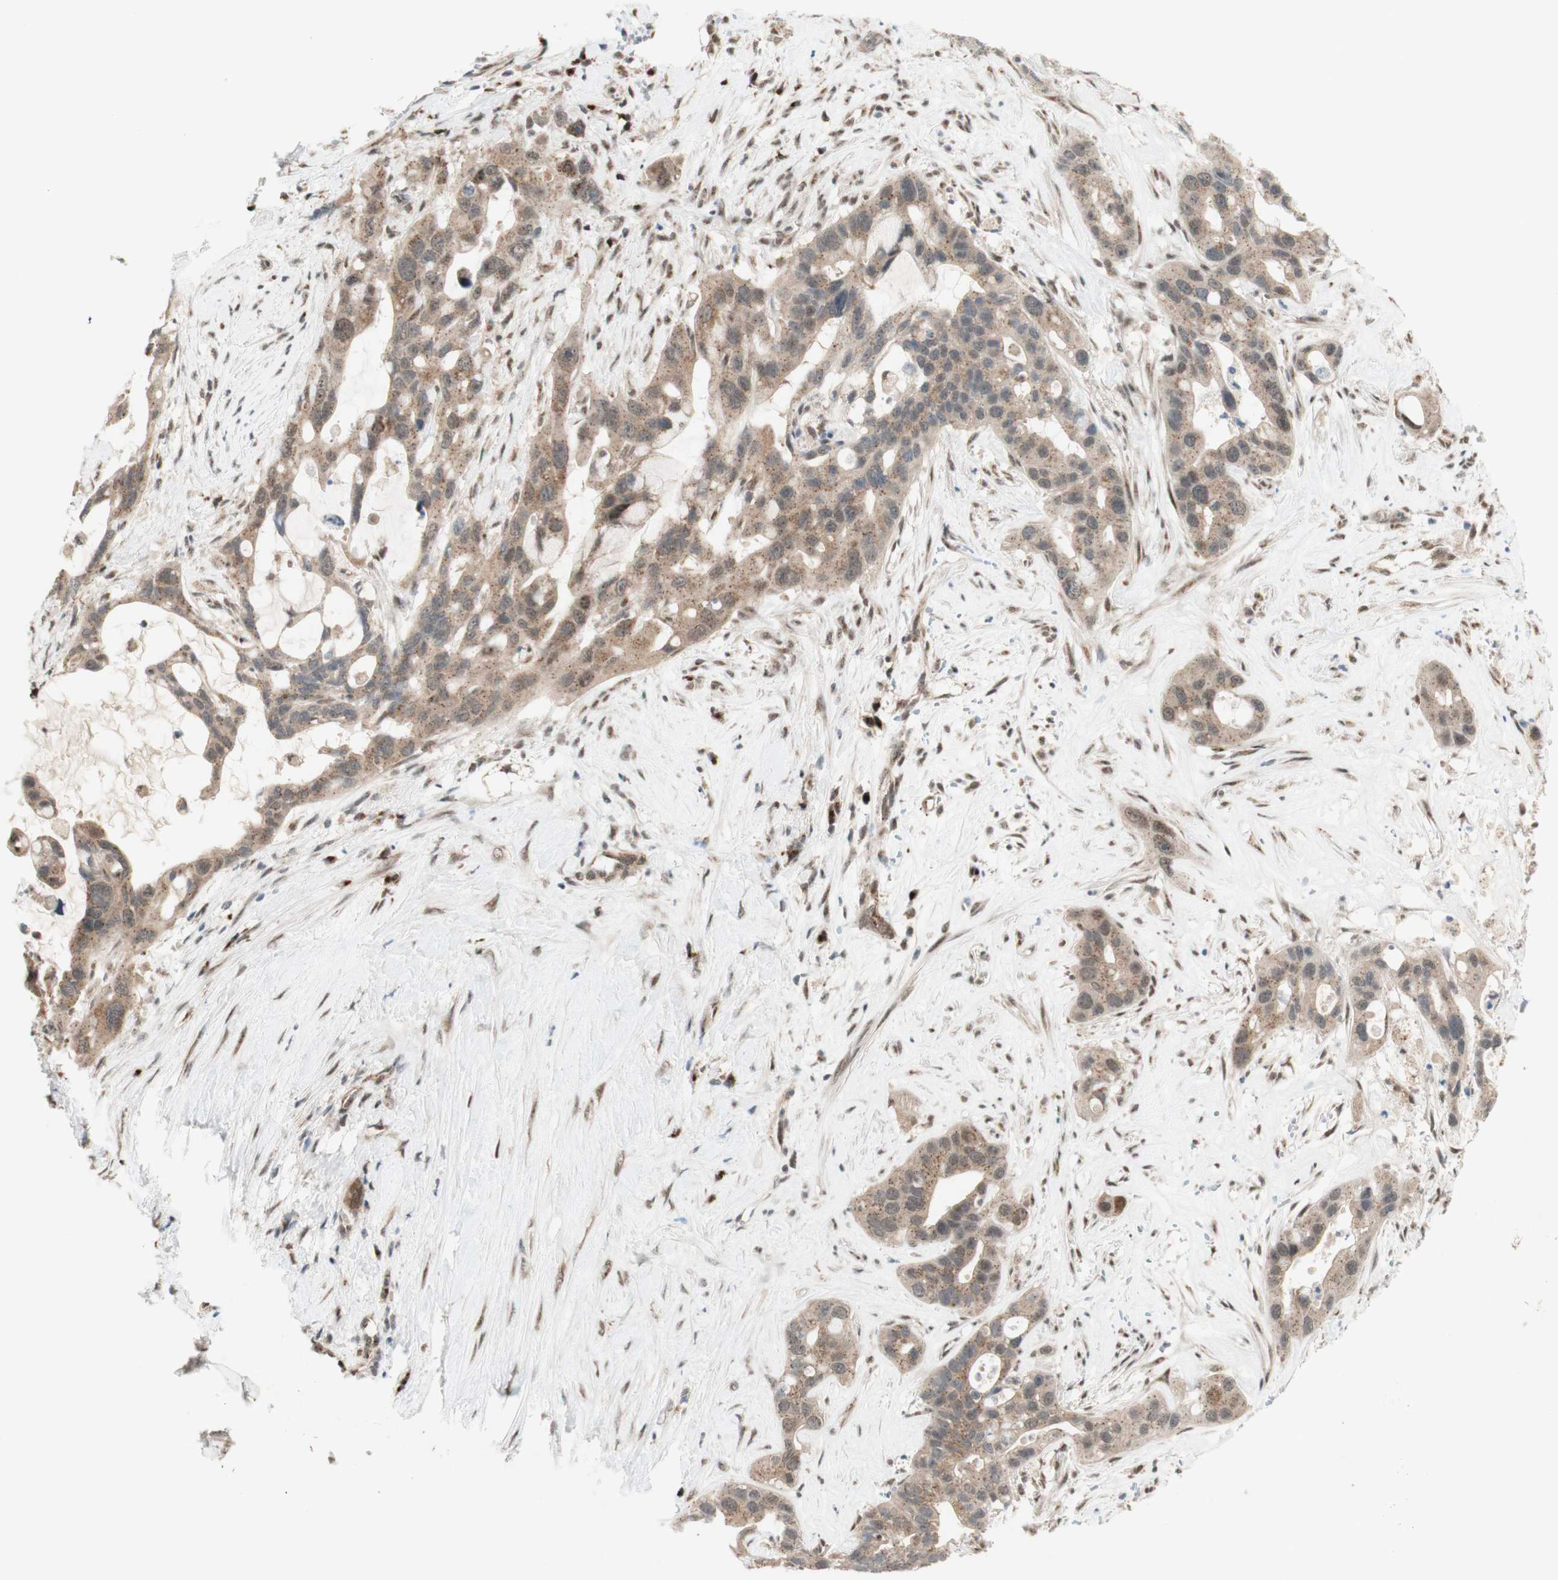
{"staining": {"intensity": "moderate", "quantity": ">75%", "location": "cytoplasmic/membranous"}, "tissue": "liver cancer", "cell_type": "Tumor cells", "image_type": "cancer", "snomed": [{"axis": "morphology", "description": "Cholangiocarcinoma"}, {"axis": "topography", "description": "Liver"}], "caption": "Immunohistochemical staining of cholangiocarcinoma (liver) reveals moderate cytoplasmic/membranous protein expression in approximately >75% of tumor cells.", "gene": "CYLD", "patient": {"sex": "female", "age": 65}}